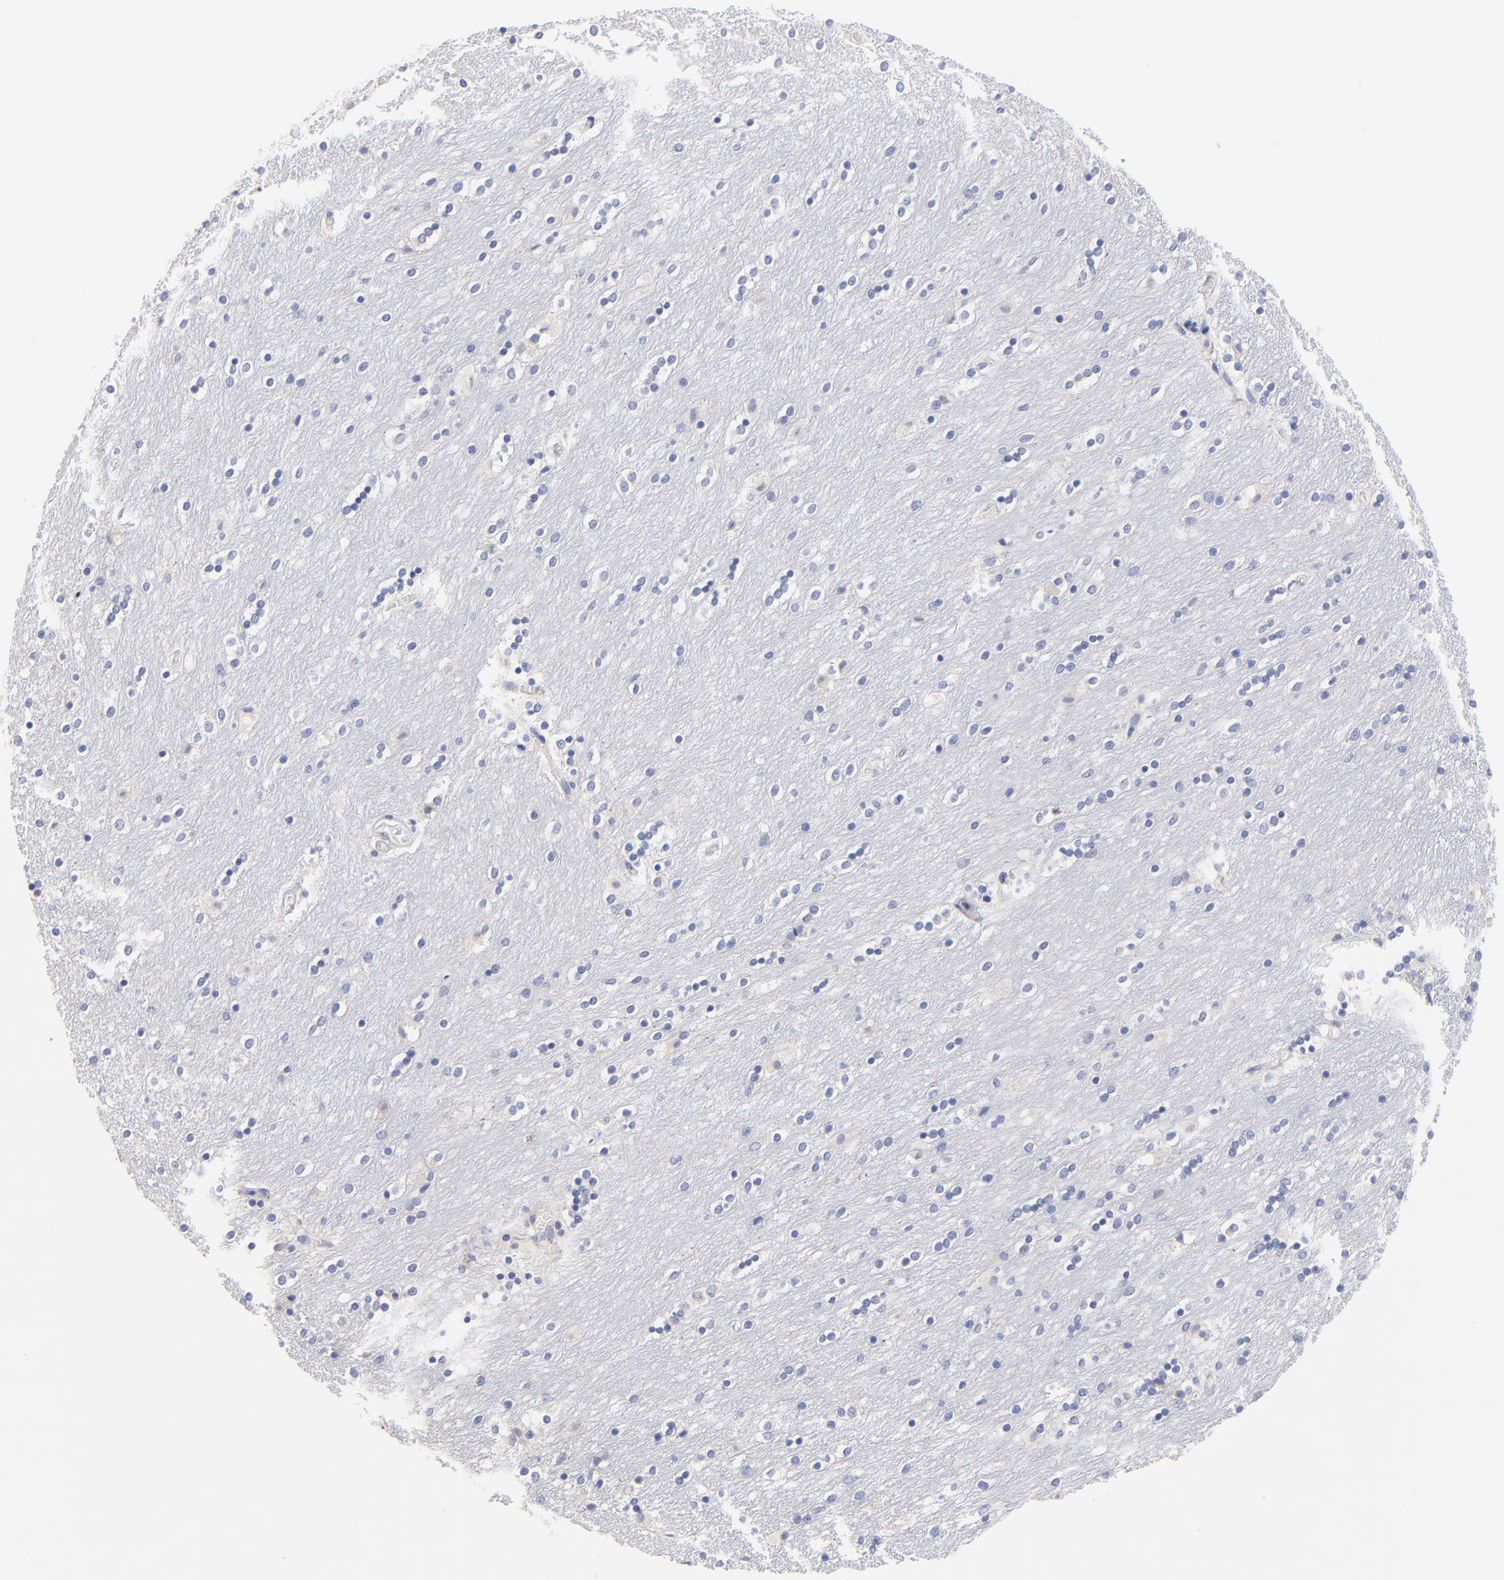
{"staining": {"intensity": "negative", "quantity": "none", "location": "none"}, "tissue": "caudate", "cell_type": "Glial cells", "image_type": "normal", "snomed": [{"axis": "morphology", "description": "Normal tissue, NOS"}, {"axis": "topography", "description": "Lateral ventricle wall"}], "caption": "Immunohistochemistry (IHC) image of benign caudate stained for a protein (brown), which reveals no positivity in glial cells.", "gene": "LAX1", "patient": {"sex": "female", "age": 54}}